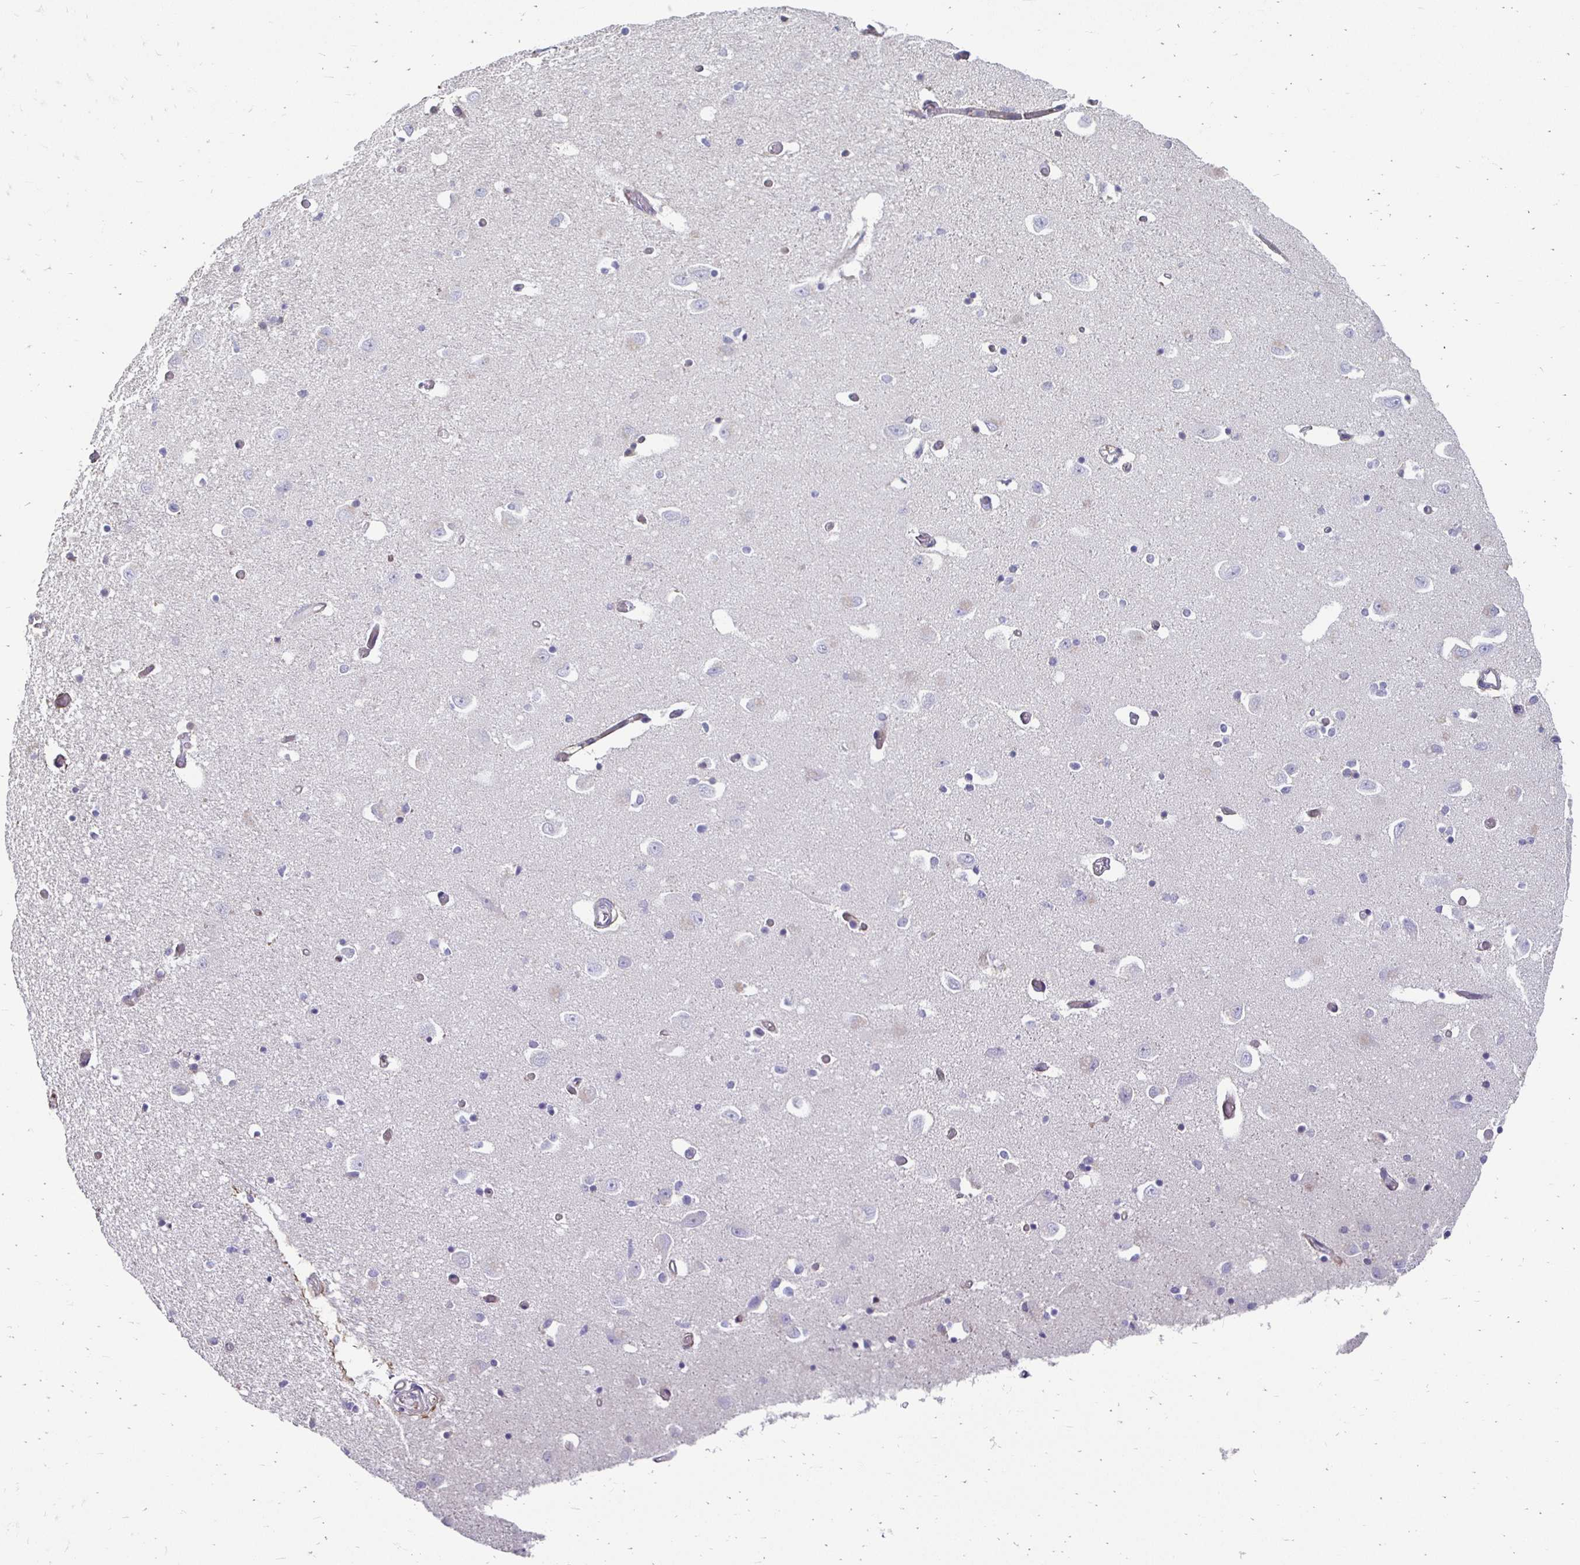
{"staining": {"intensity": "negative", "quantity": "none", "location": "none"}, "tissue": "caudate", "cell_type": "Glial cells", "image_type": "normal", "snomed": [{"axis": "morphology", "description": "Normal tissue, NOS"}, {"axis": "topography", "description": "Lateral ventricle wall"}, {"axis": "topography", "description": "Hippocampus"}], "caption": "Immunohistochemistry (IHC) histopathology image of normal caudate: caudate stained with DAB exhibits no significant protein staining in glial cells.", "gene": "AKAP6", "patient": {"sex": "female", "age": 63}}